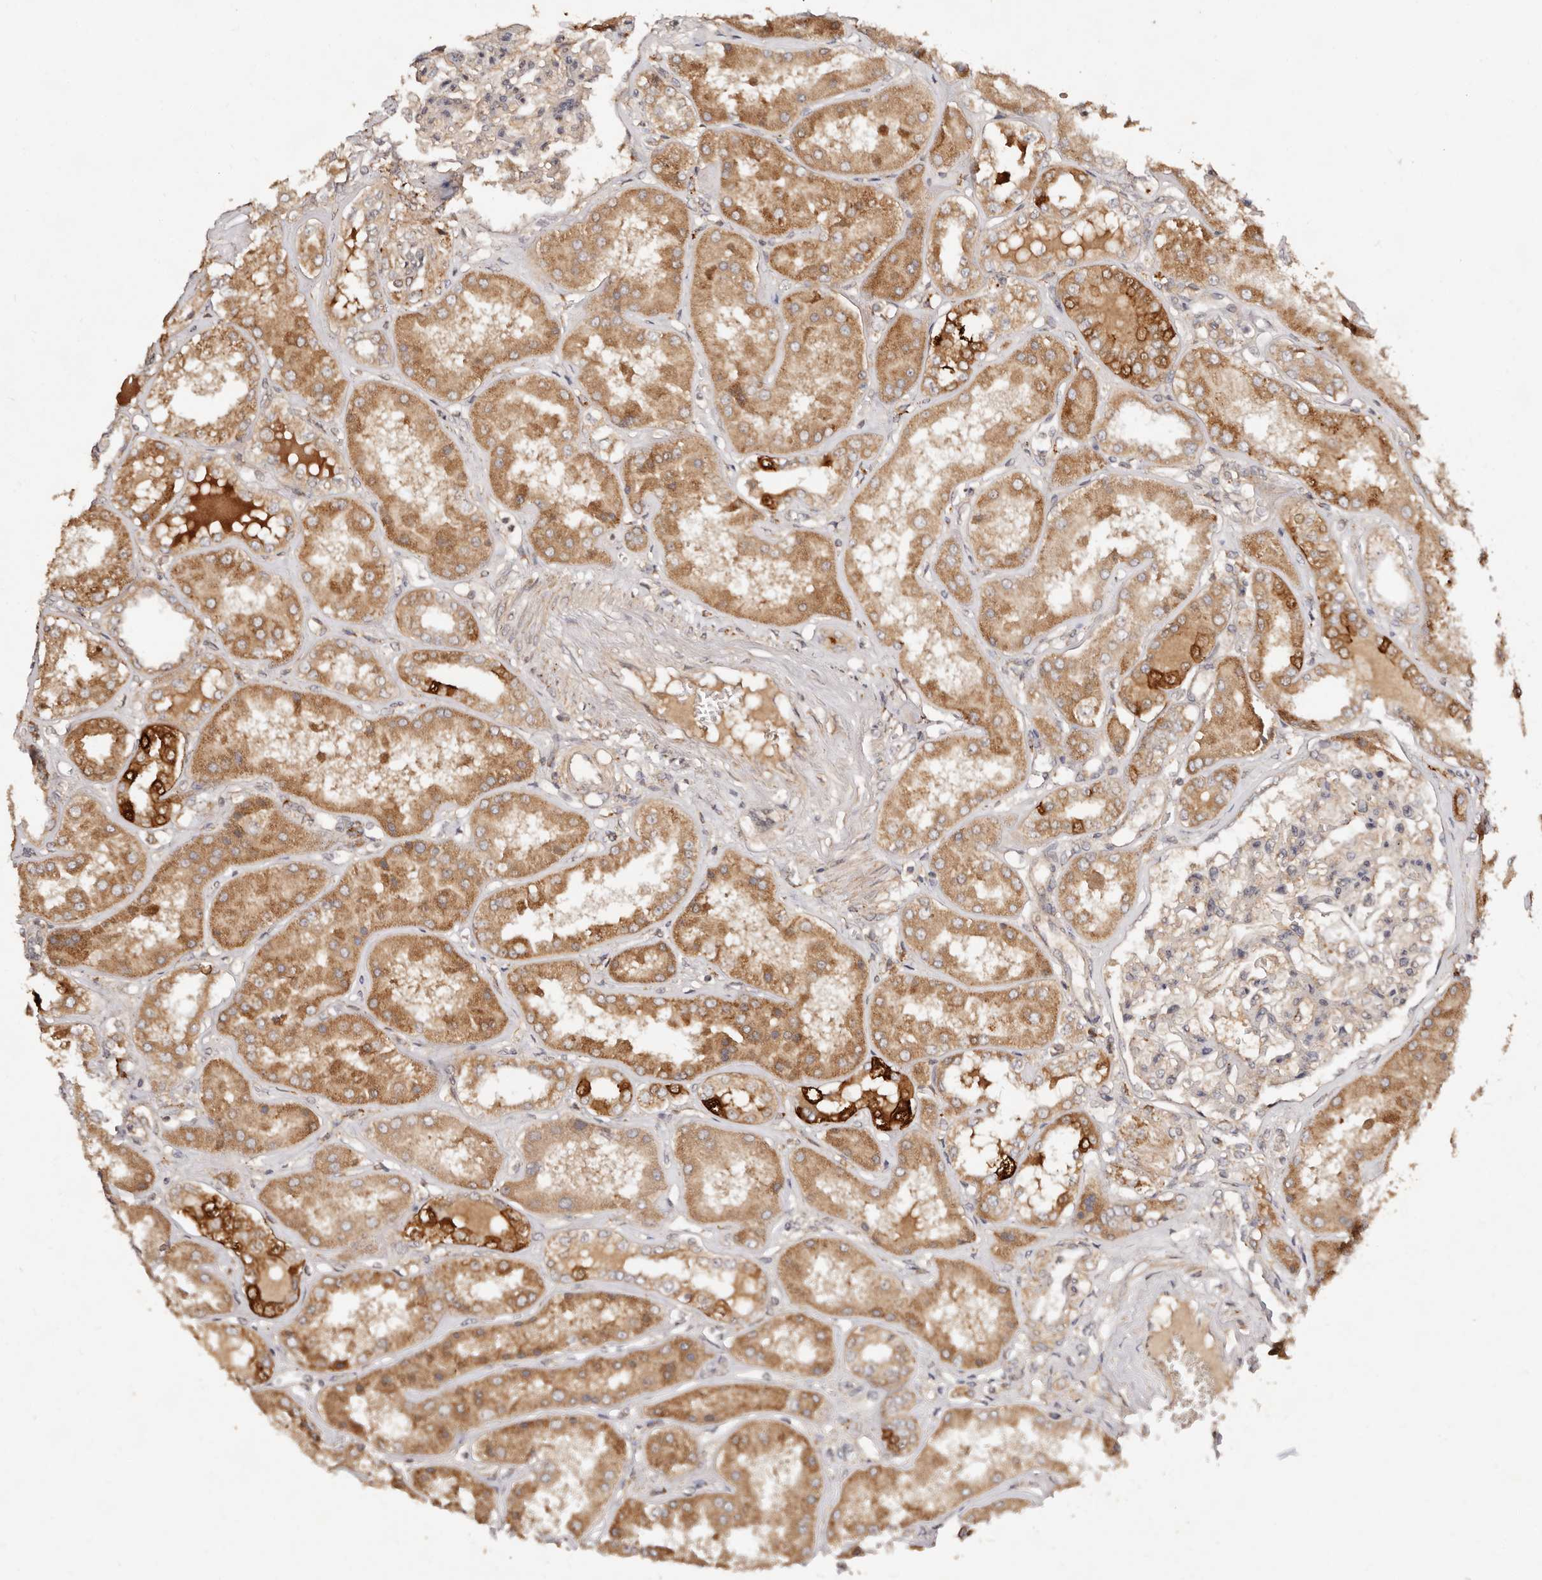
{"staining": {"intensity": "moderate", "quantity": "25%-75%", "location": "cytoplasmic/membranous"}, "tissue": "kidney", "cell_type": "Cells in glomeruli", "image_type": "normal", "snomed": [{"axis": "morphology", "description": "Normal tissue, NOS"}, {"axis": "topography", "description": "Kidney"}], "caption": "A high-resolution image shows immunohistochemistry (IHC) staining of benign kidney, which reveals moderate cytoplasmic/membranous positivity in approximately 25%-75% of cells in glomeruli. The staining is performed using DAB (3,3'-diaminobenzidine) brown chromogen to label protein expression. The nuclei are counter-stained blue using hematoxylin.", "gene": "DENND11", "patient": {"sex": "female", "age": 56}}